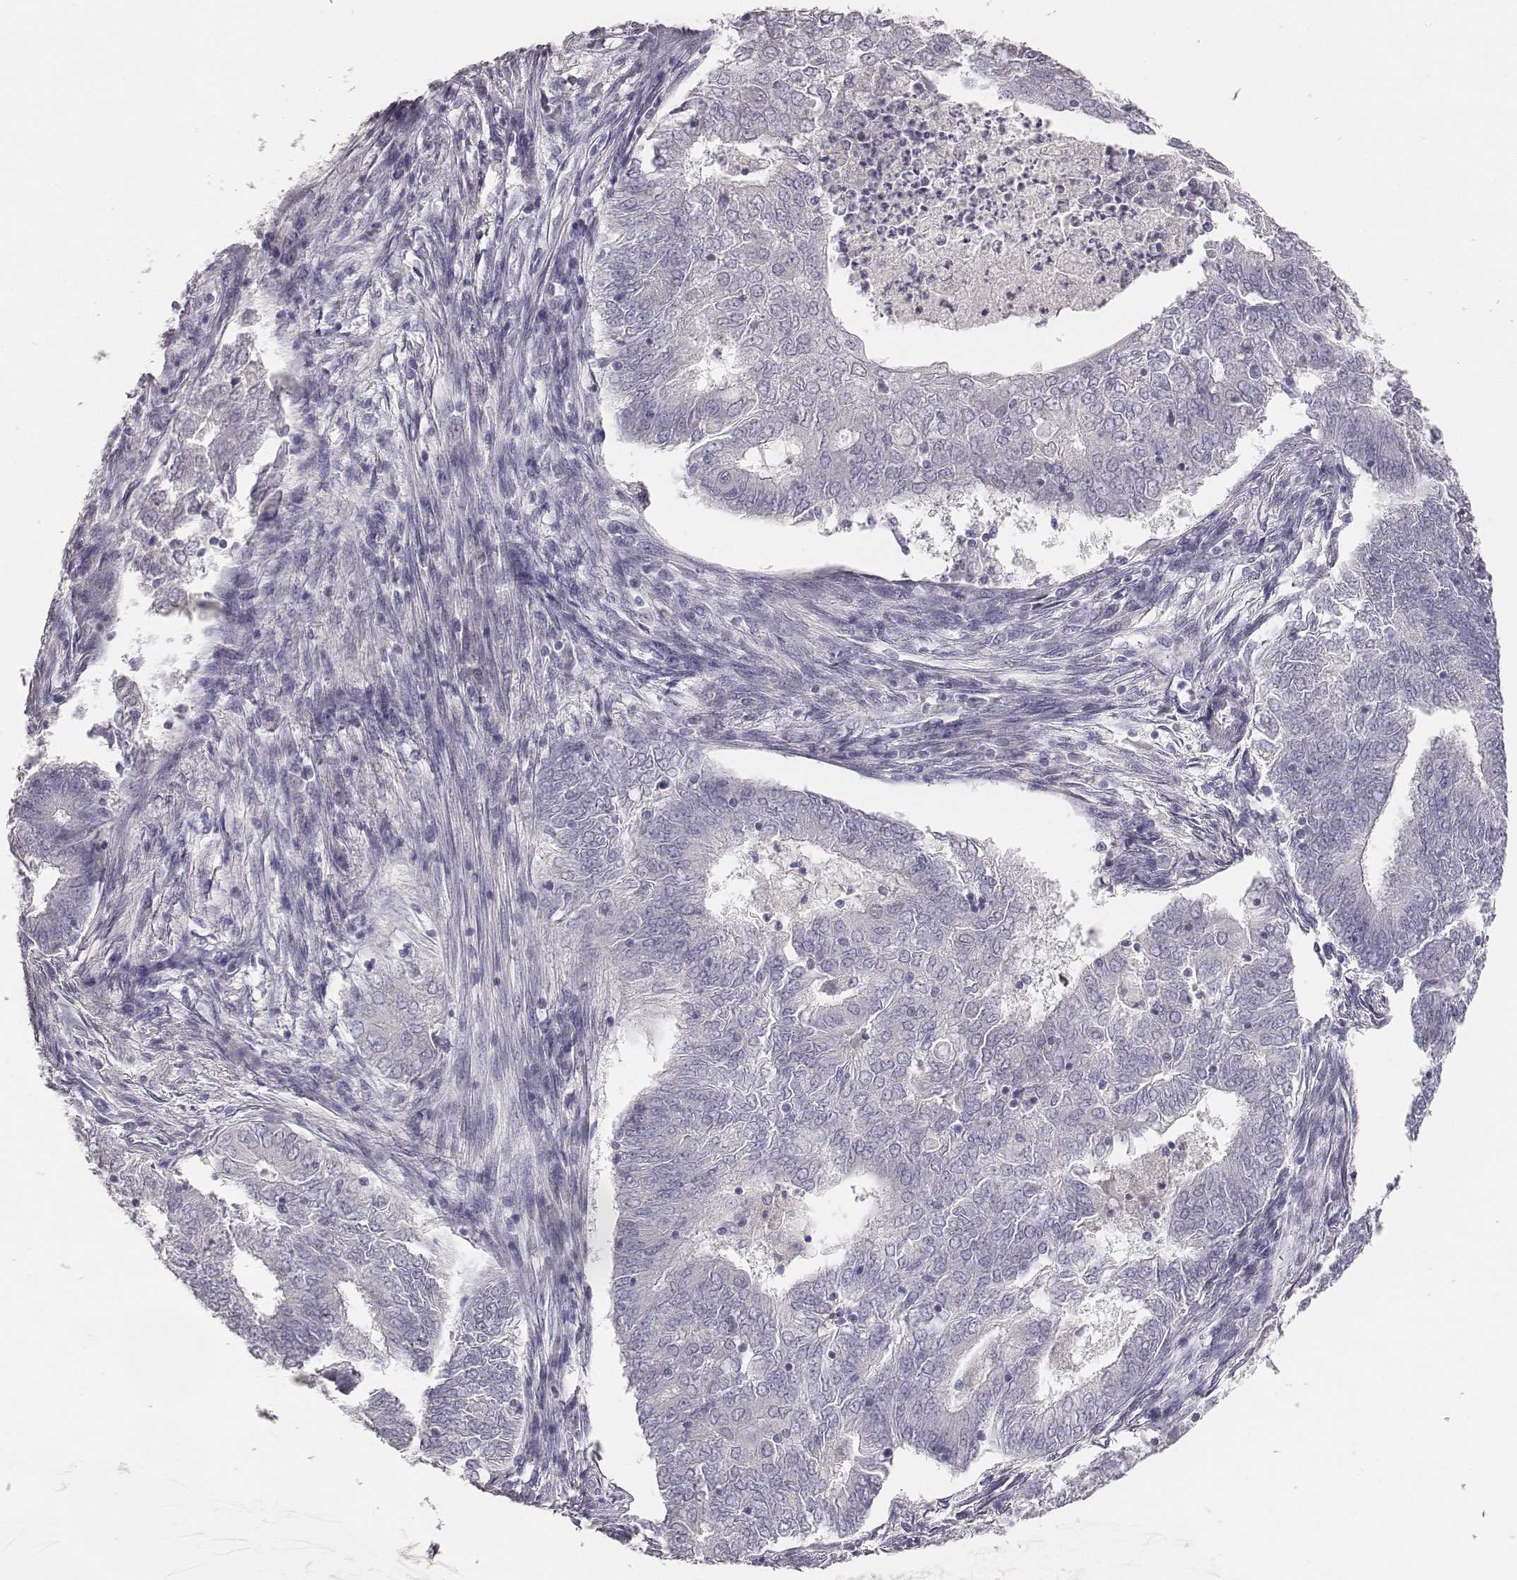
{"staining": {"intensity": "negative", "quantity": "none", "location": "none"}, "tissue": "endometrial cancer", "cell_type": "Tumor cells", "image_type": "cancer", "snomed": [{"axis": "morphology", "description": "Adenocarcinoma, NOS"}, {"axis": "topography", "description": "Endometrium"}], "caption": "The immunohistochemistry (IHC) histopathology image has no significant expression in tumor cells of adenocarcinoma (endometrial) tissue.", "gene": "MYH6", "patient": {"sex": "female", "age": 62}}